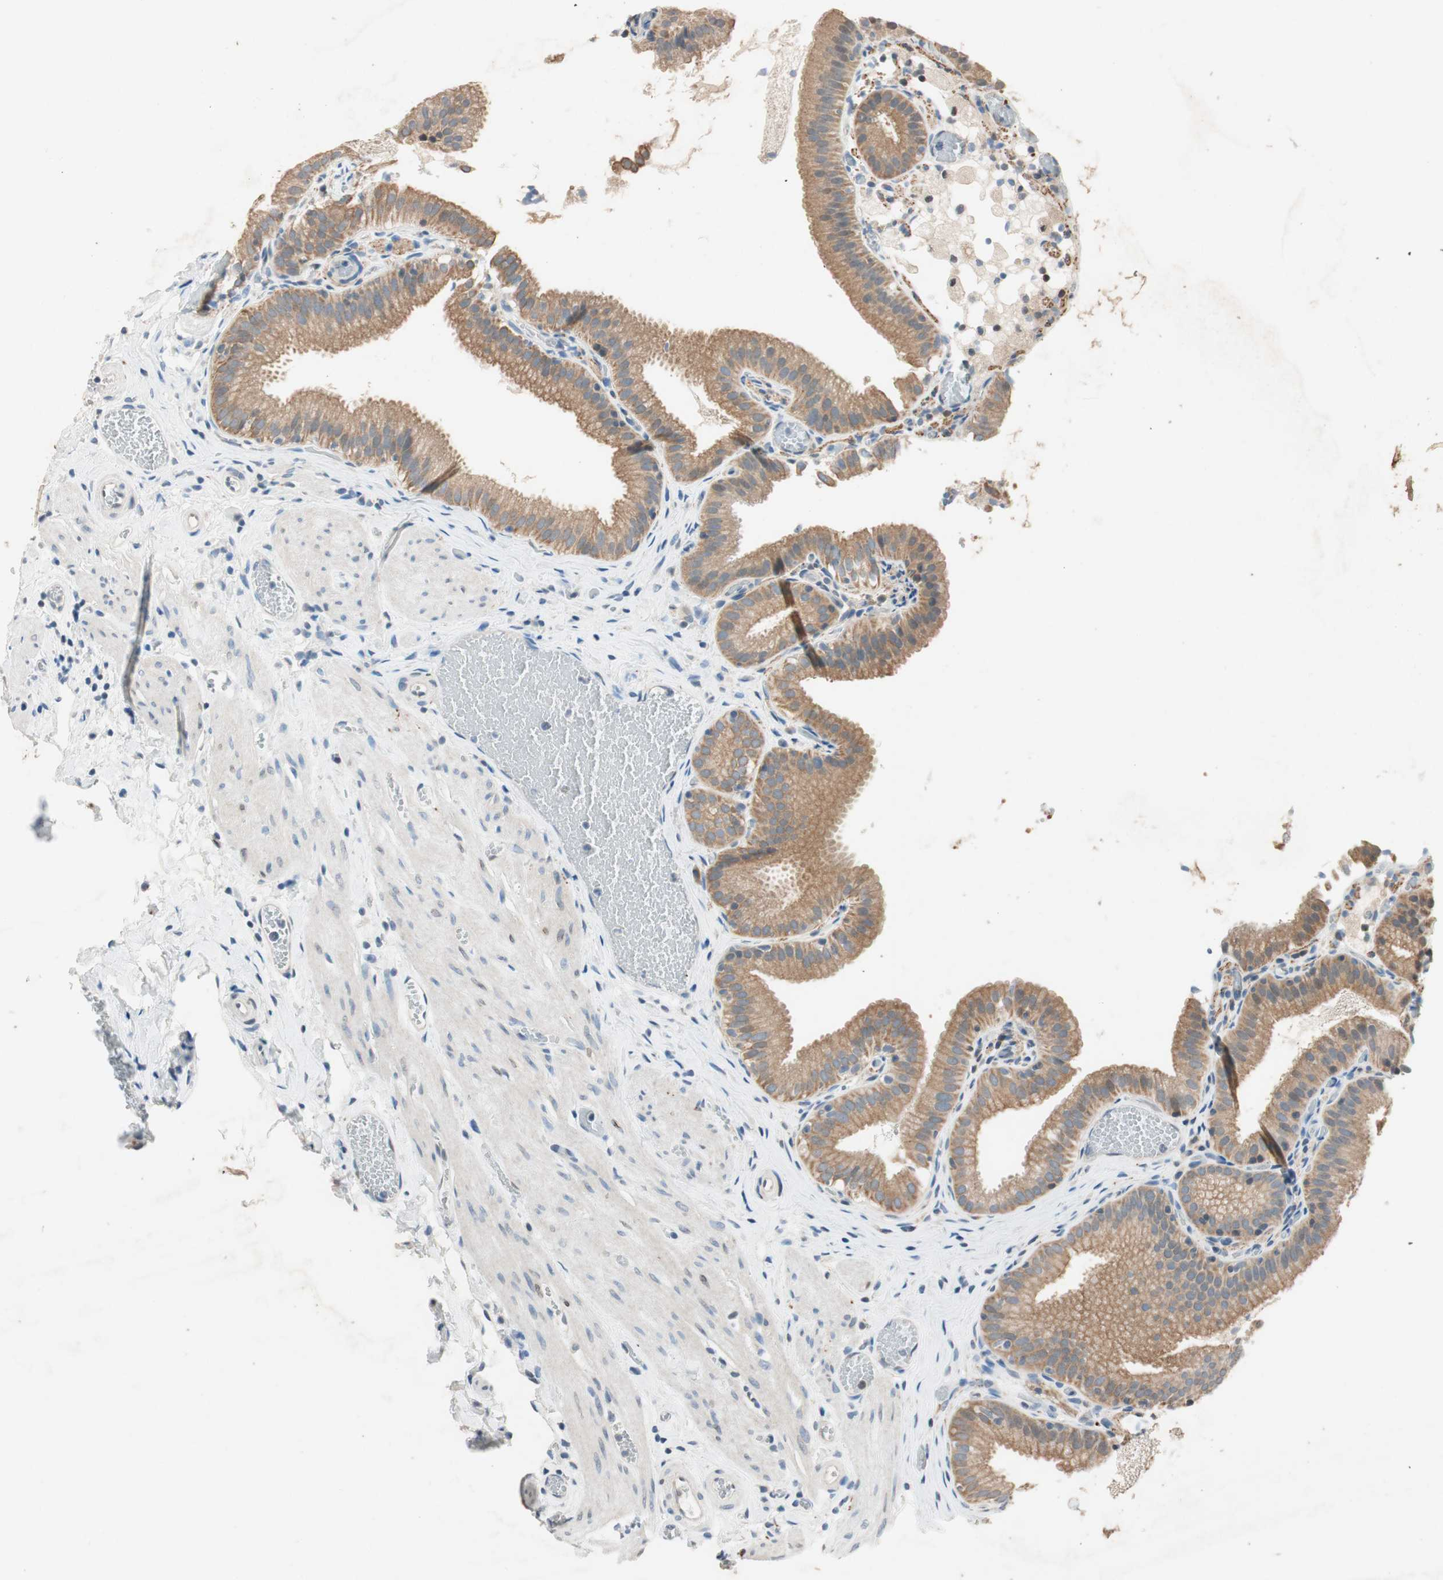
{"staining": {"intensity": "moderate", "quantity": "25%-75%", "location": "cytoplasmic/membranous"}, "tissue": "gallbladder", "cell_type": "Glandular cells", "image_type": "normal", "snomed": [{"axis": "morphology", "description": "Normal tissue, NOS"}, {"axis": "topography", "description": "Gallbladder"}], "caption": "A medium amount of moderate cytoplasmic/membranous expression is present in about 25%-75% of glandular cells in unremarkable gallbladder. The staining was performed using DAB (3,3'-diaminobenzidine), with brown indicating positive protein expression. Nuclei are stained blue with hematoxylin.", "gene": "SERPINB5", "patient": {"sex": "male", "age": 54}}